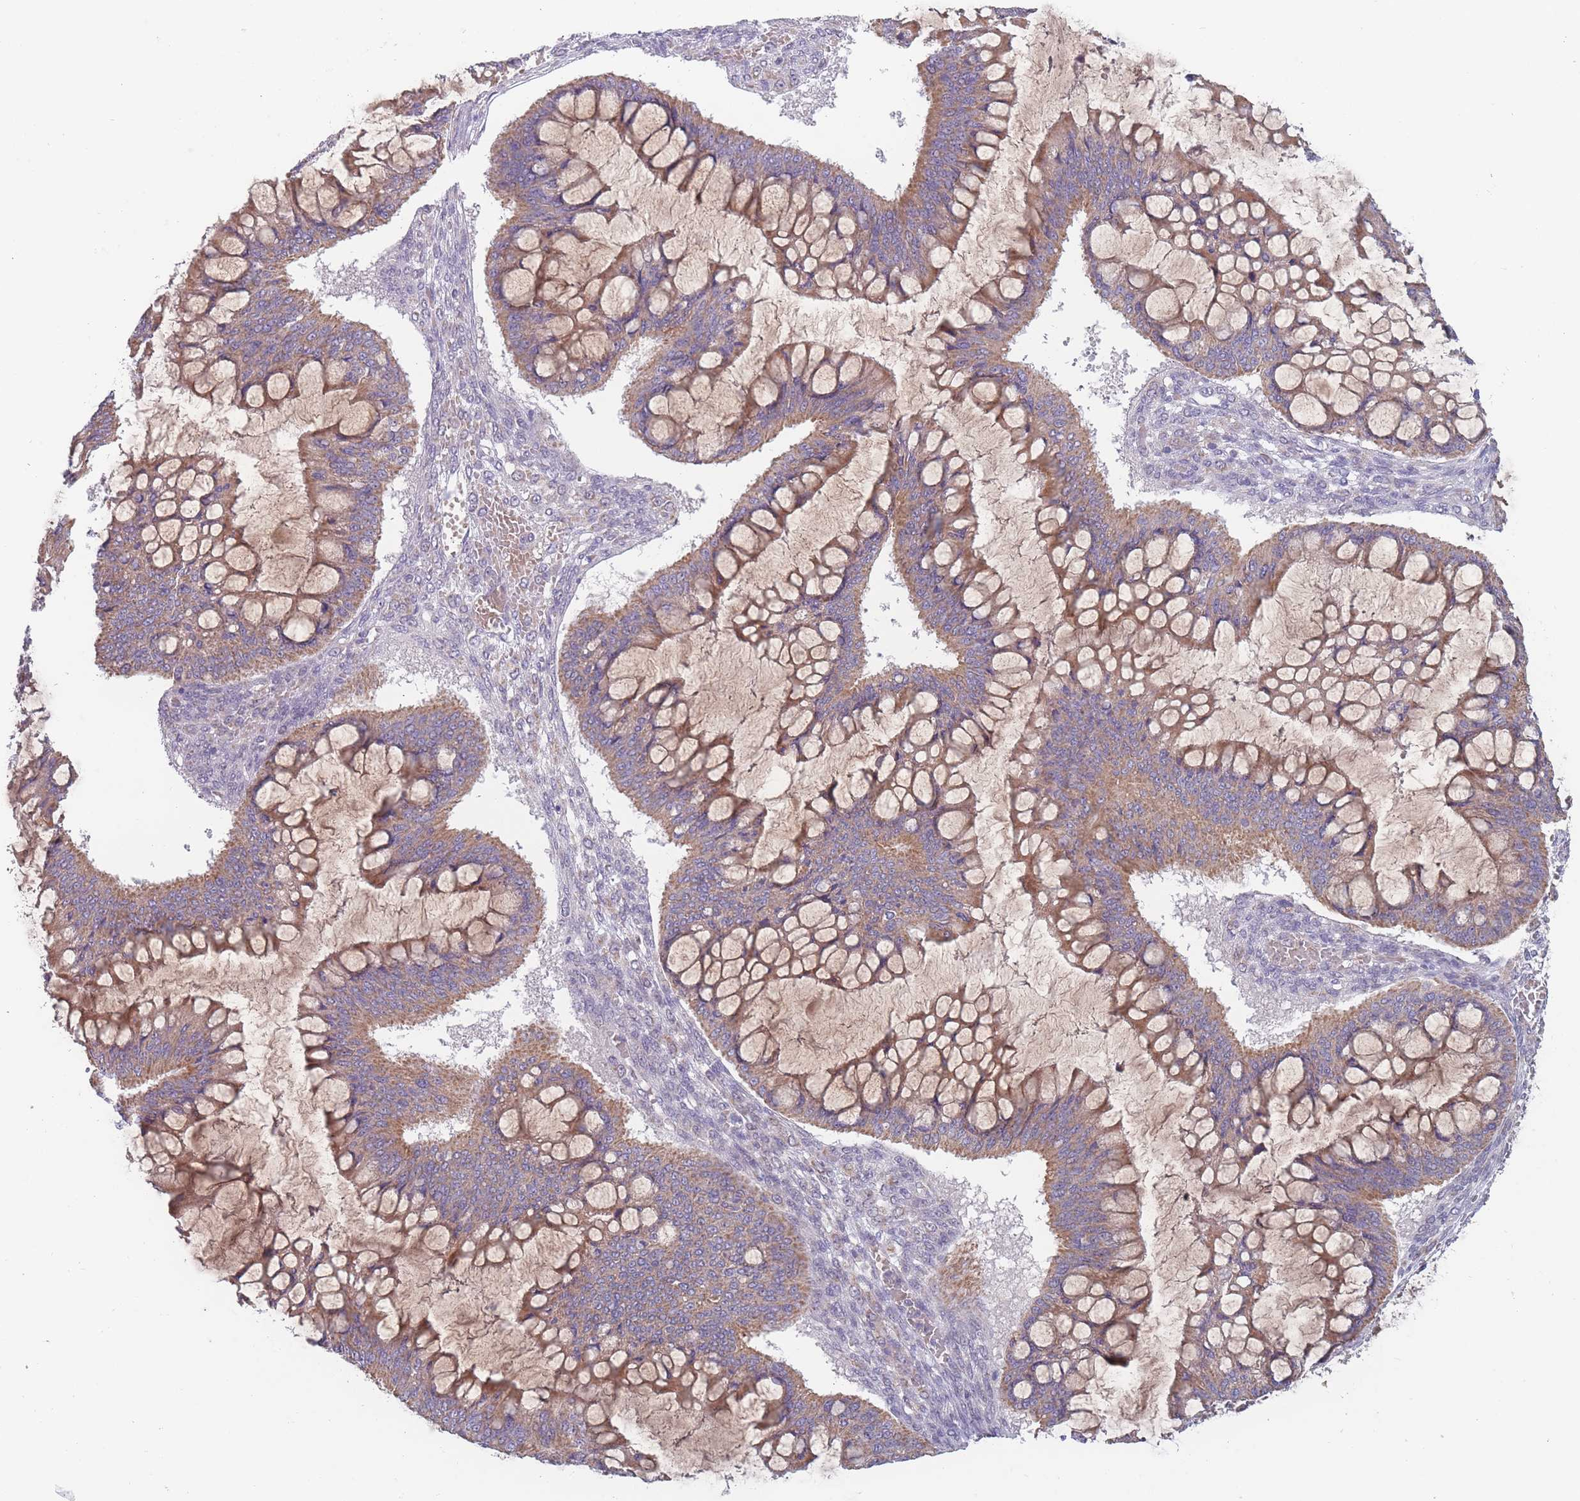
{"staining": {"intensity": "moderate", "quantity": ">75%", "location": "cytoplasmic/membranous"}, "tissue": "ovarian cancer", "cell_type": "Tumor cells", "image_type": "cancer", "snomed": [{"axis": "morphology", "description": "Cystadenocarcinoma, mucinous, NOS"}, {"axis": "topography", "description": "Ovary"}], "caption": "Immunohistochemistry (DAB) staining of ovarian cancer (mucinous cystadenocarcinoma) reveals moderate cytoplasmic/membranous protein expression in approximately >75% of tumor cells.", "gene": "PEX7", "patient": {"sex": "female", "age": 73}}